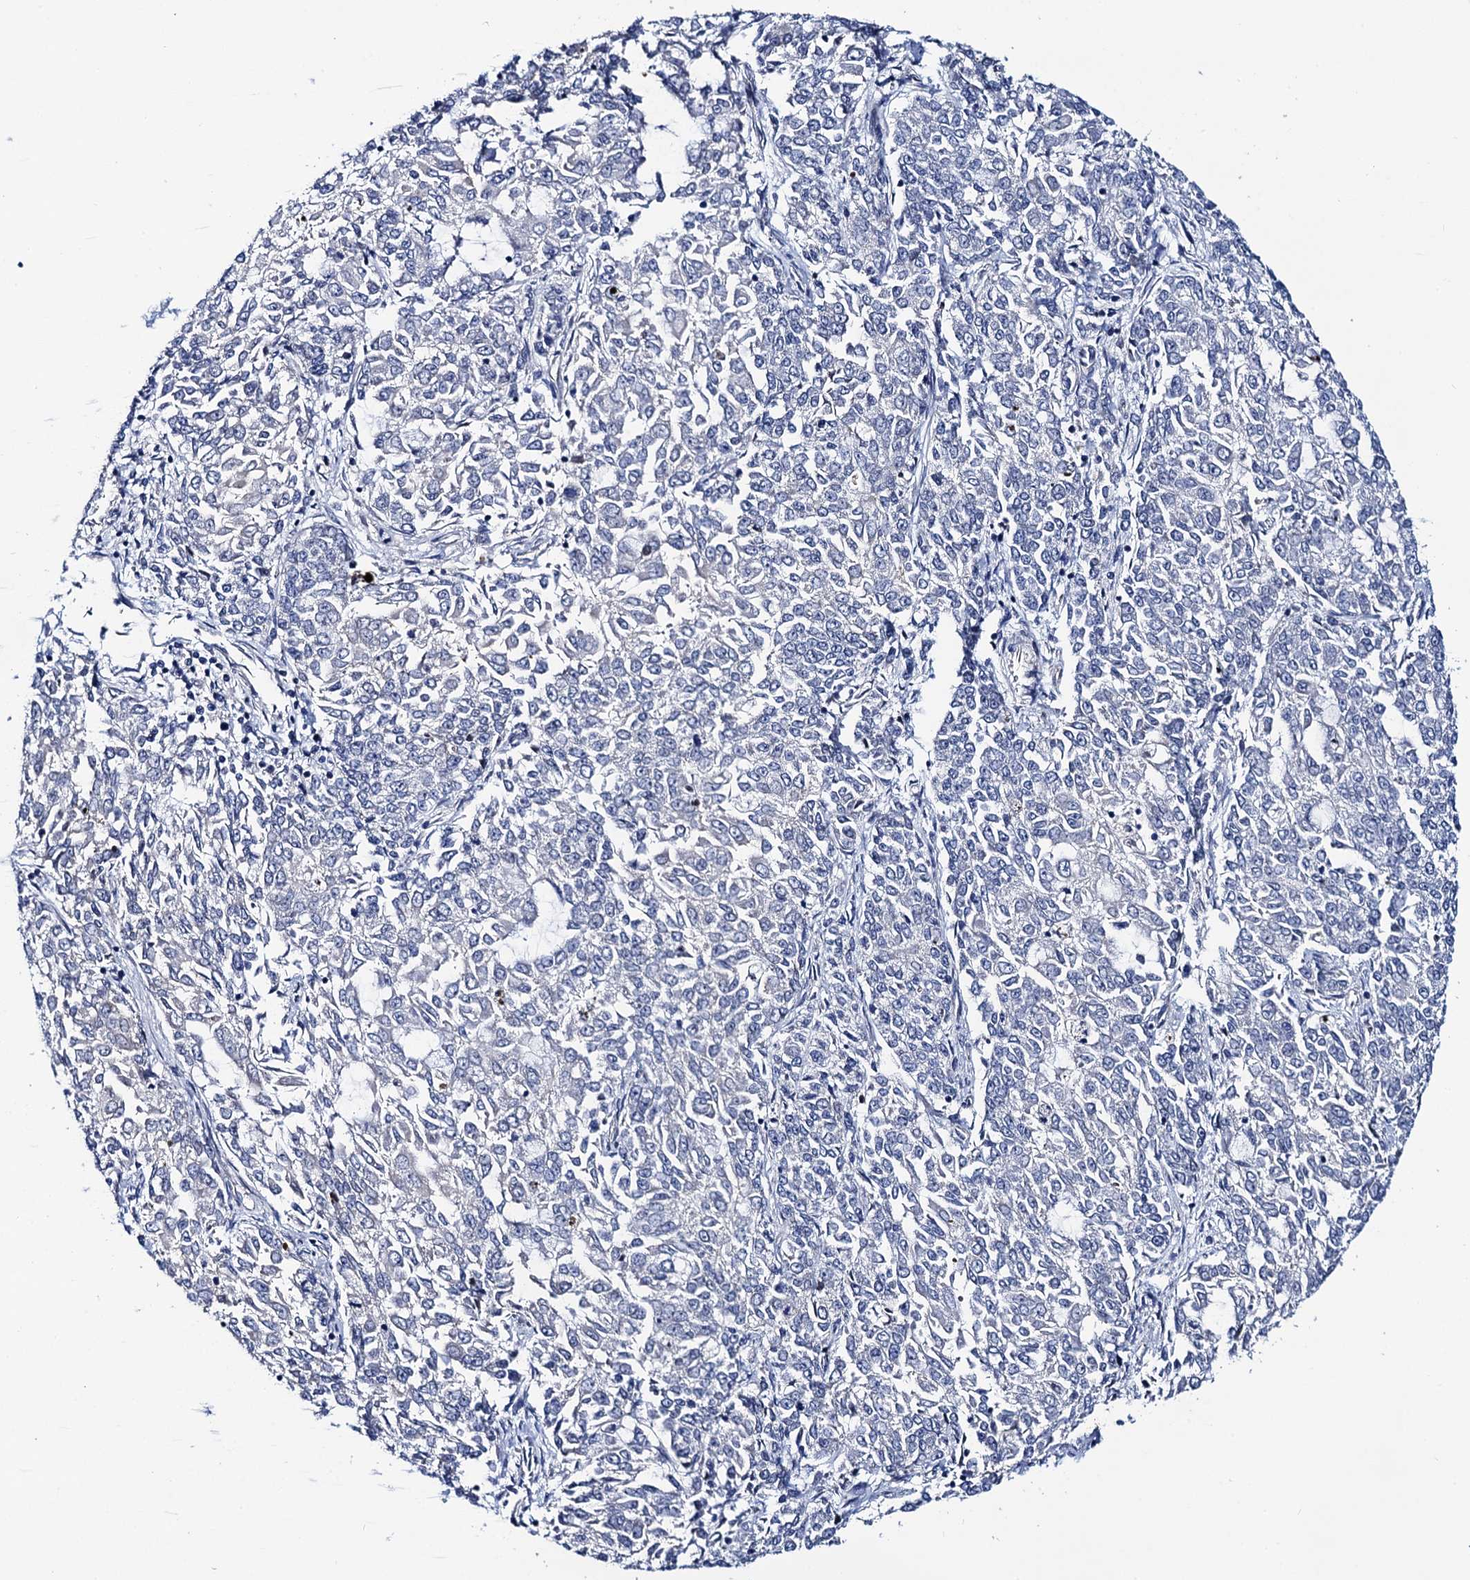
{"staining": {"intensity": "negative", "quantity": "none", "location": "none"}, "tissue": "endometrial cancer", "cell_type": "Tumor cells", "image_type": "cancer", "snomed": [{"axis": "morphology", "description": "Adenocarcinoma, NOS"}, {"axis": "topography", "description": "Endometrium"}], "caption": "IHC histopathology image of human endometrial adenocarcinoma stained for a protein (brown), which demonstrates no expression in tumor cells. The staining is performed using DAB (3,3'-diaminobenzidine) brown chromogen with nuclei counter-stained in using hematoxylin.", "gene": "C16orf87", "patient": {"sex": "female", "age": 50}}